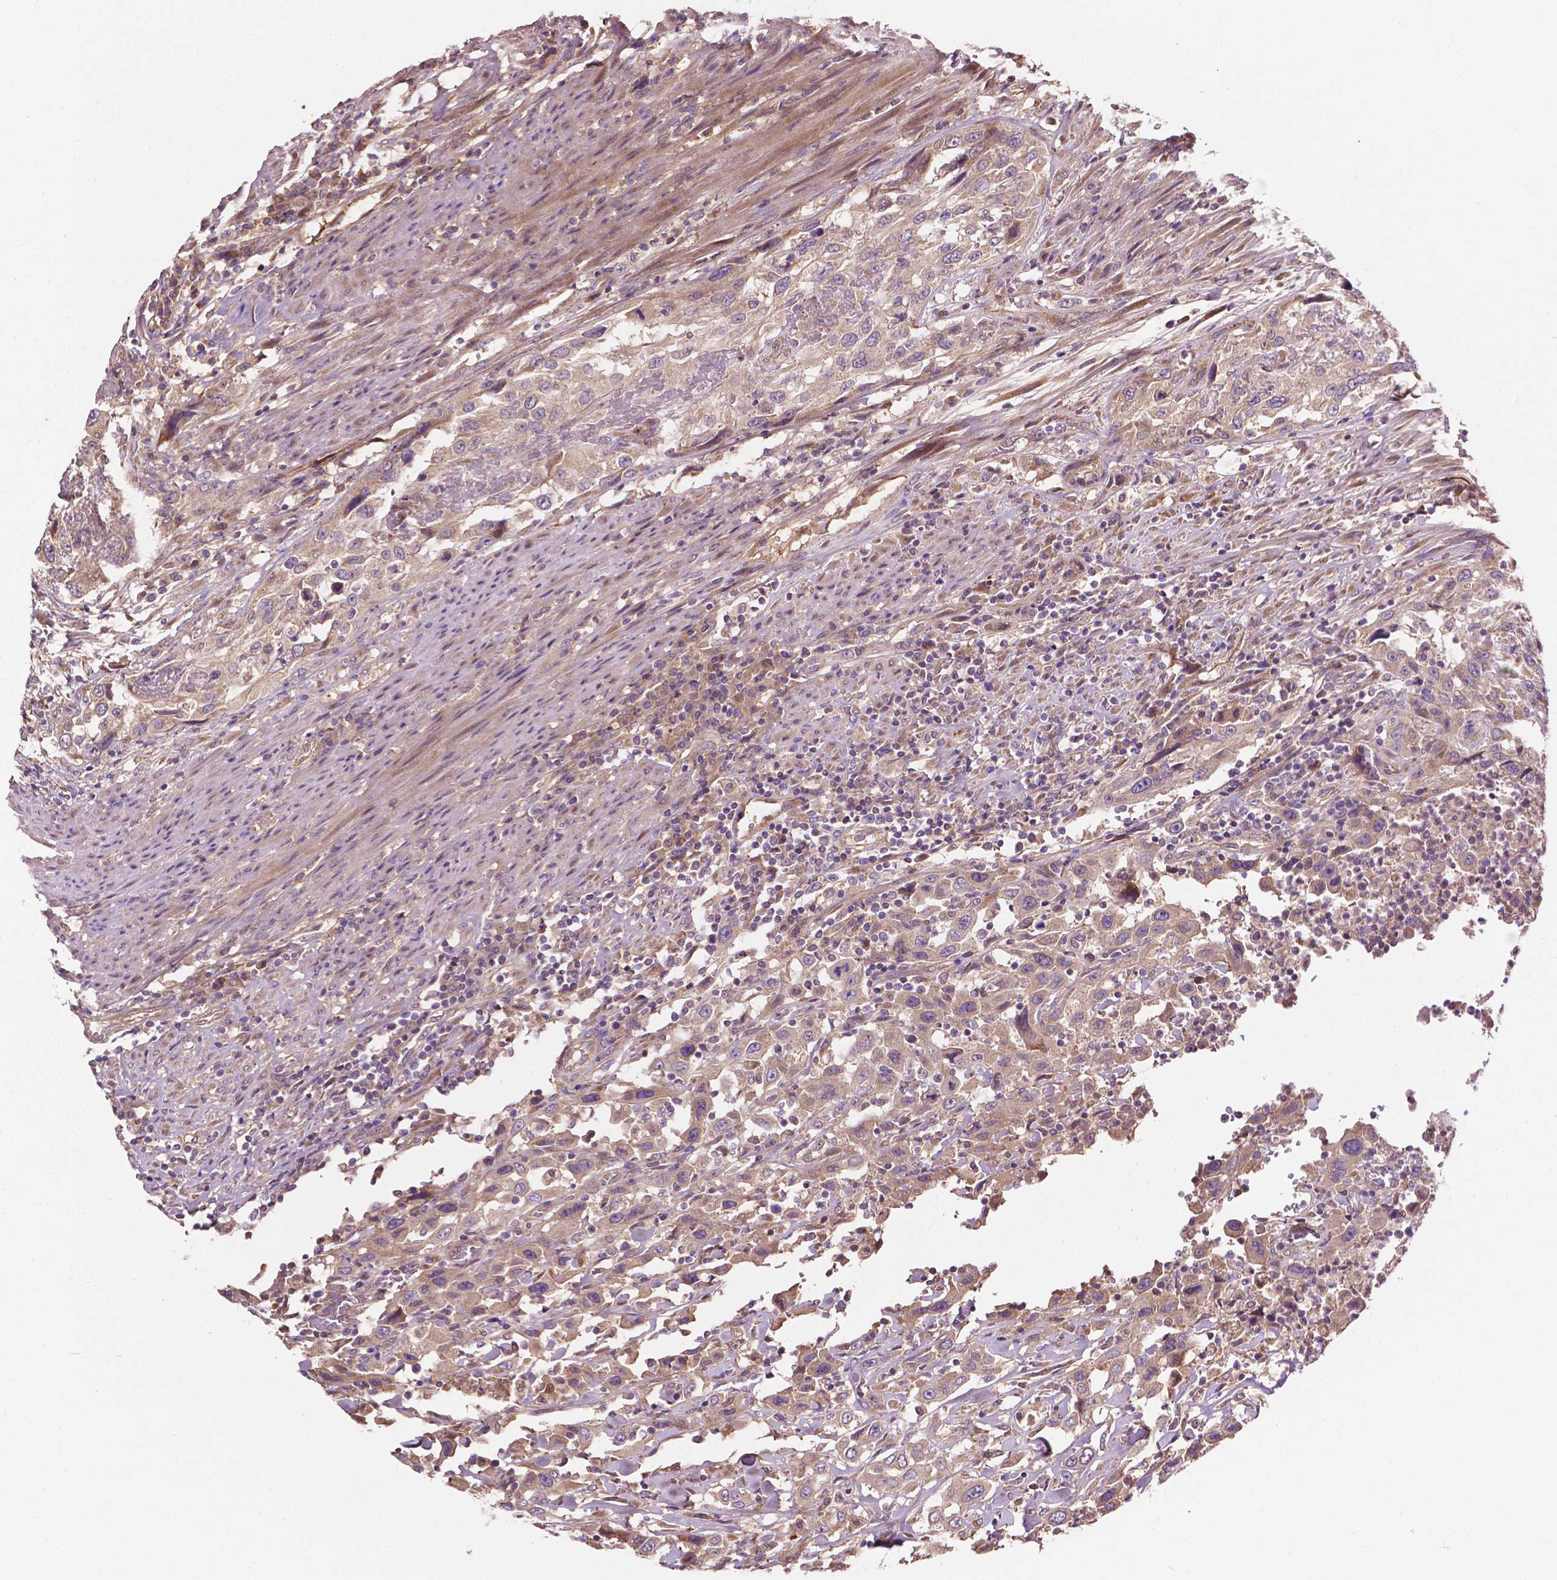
{"staining": {"intensity": "weak", "quantity": ">75%", "location": "cytoplasmic/membranous"}, "tissue": "urothelial cancer", "cell_type": "Tumor cells", "image_type": "cancer", "snomed": [{"axis": "morphology", "description": "Urothelial carcinoma, High grade"}, {"axis": "topography", "description": "Urinary bladder"}], "caption": "Protein staining demonstrates weak cytoplasmic/membranous expression in about >75% of tumor cells in urothelial carcinoma (high-grade).", "gene": "GJA9", "patient": {"sex": "male", "age": 61}}